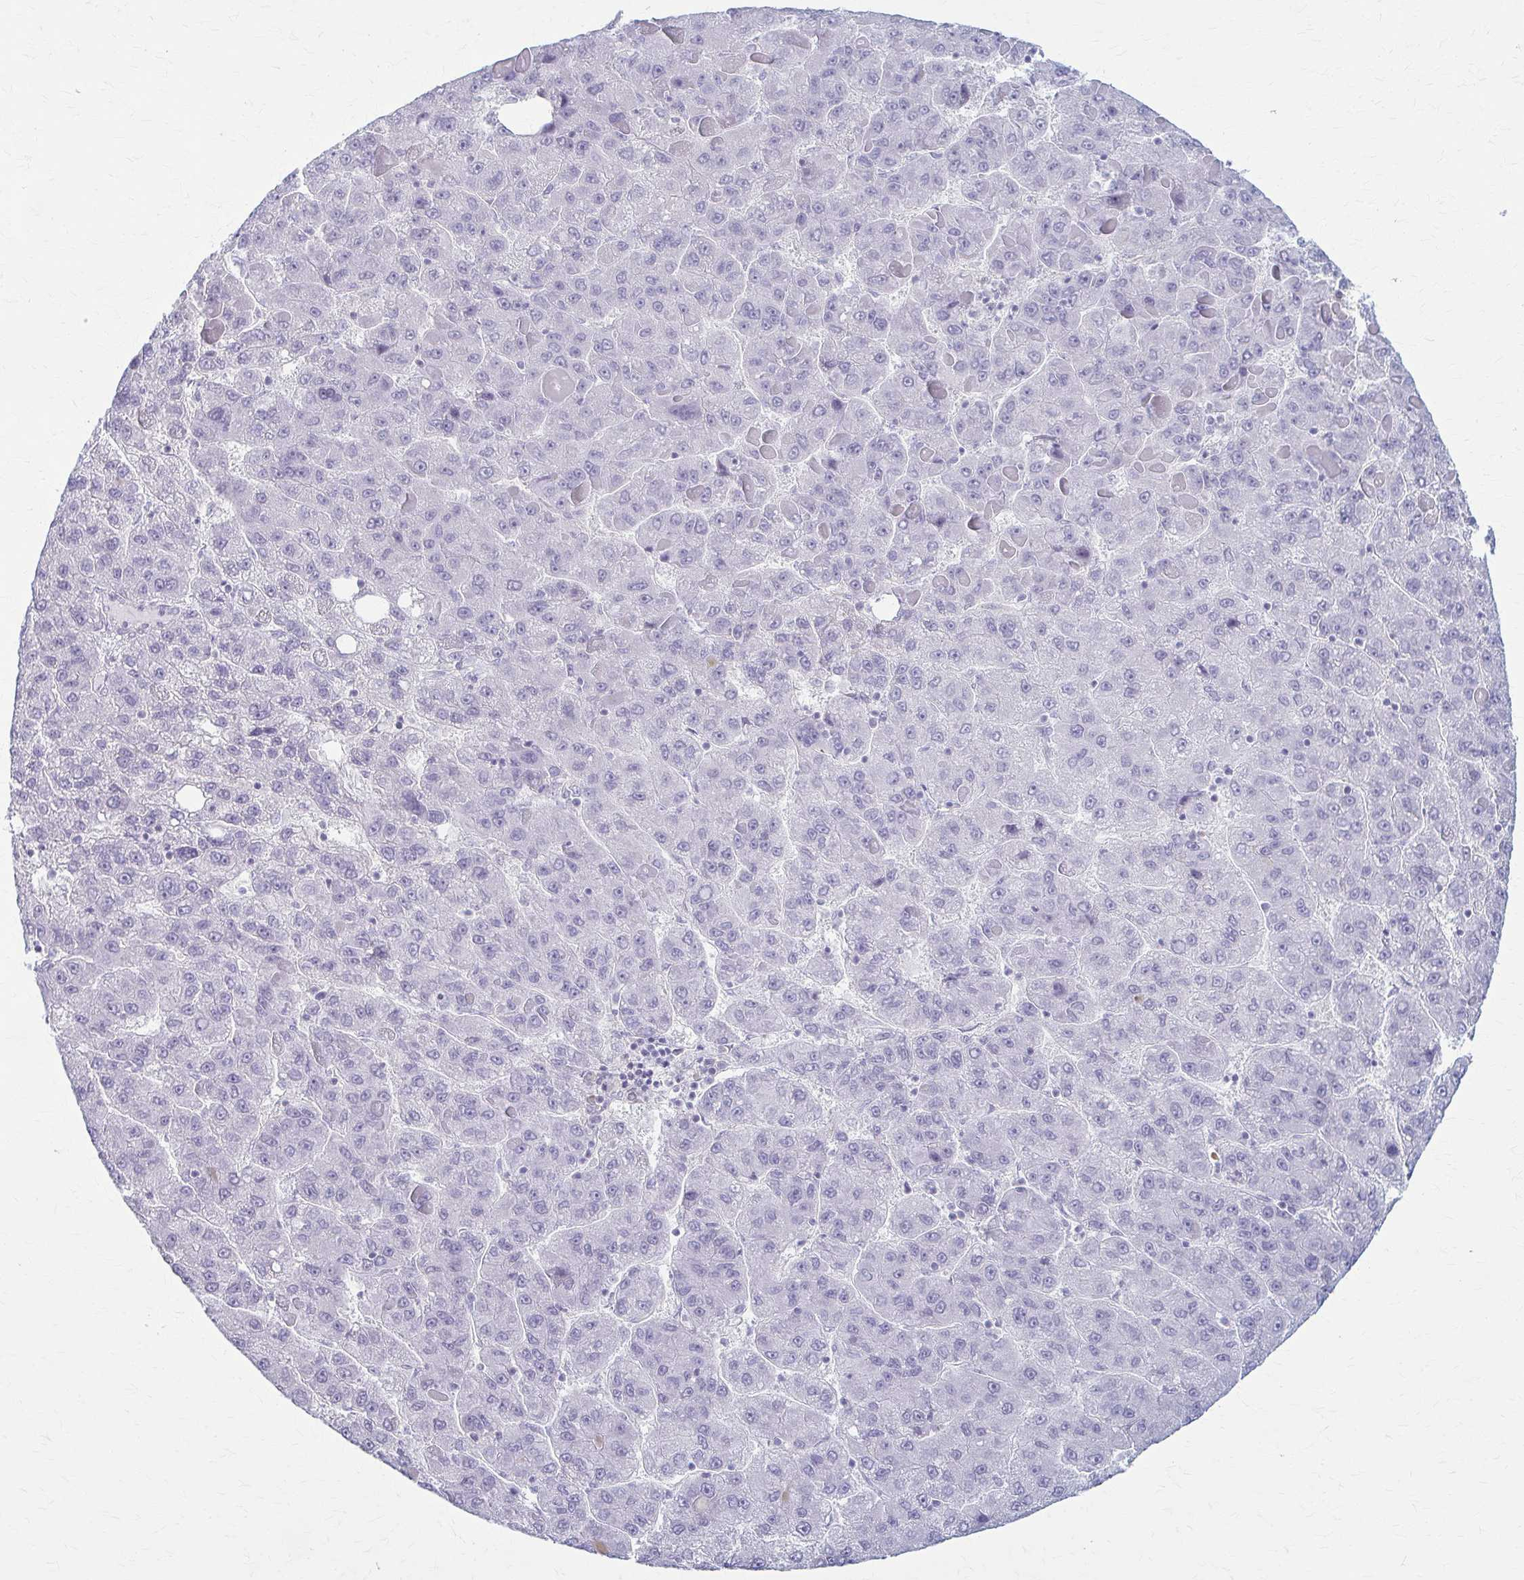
{"staining": {"intensity": "negative", "quantity": "none", "location": "none"}, "tissue": "liver cancer", "cell_type": "Tumor cells", "image_type": "cancer", "snomed": [{"axis": "morphology", "description": "Carcinoma, Hepatocellular, NOS"}, {"axis": "topography", "description": "Liver"}], "caption": "There is no significant positivity in tumor cells of hepatocellular carcinoma (liver). (Brightfield microscopy of DAB (3,3'-diaminobenzidine) immunohistochemistry at high magnification).", "gene": "PRKRA", "patient": {"sex": "female", "age": 82}}